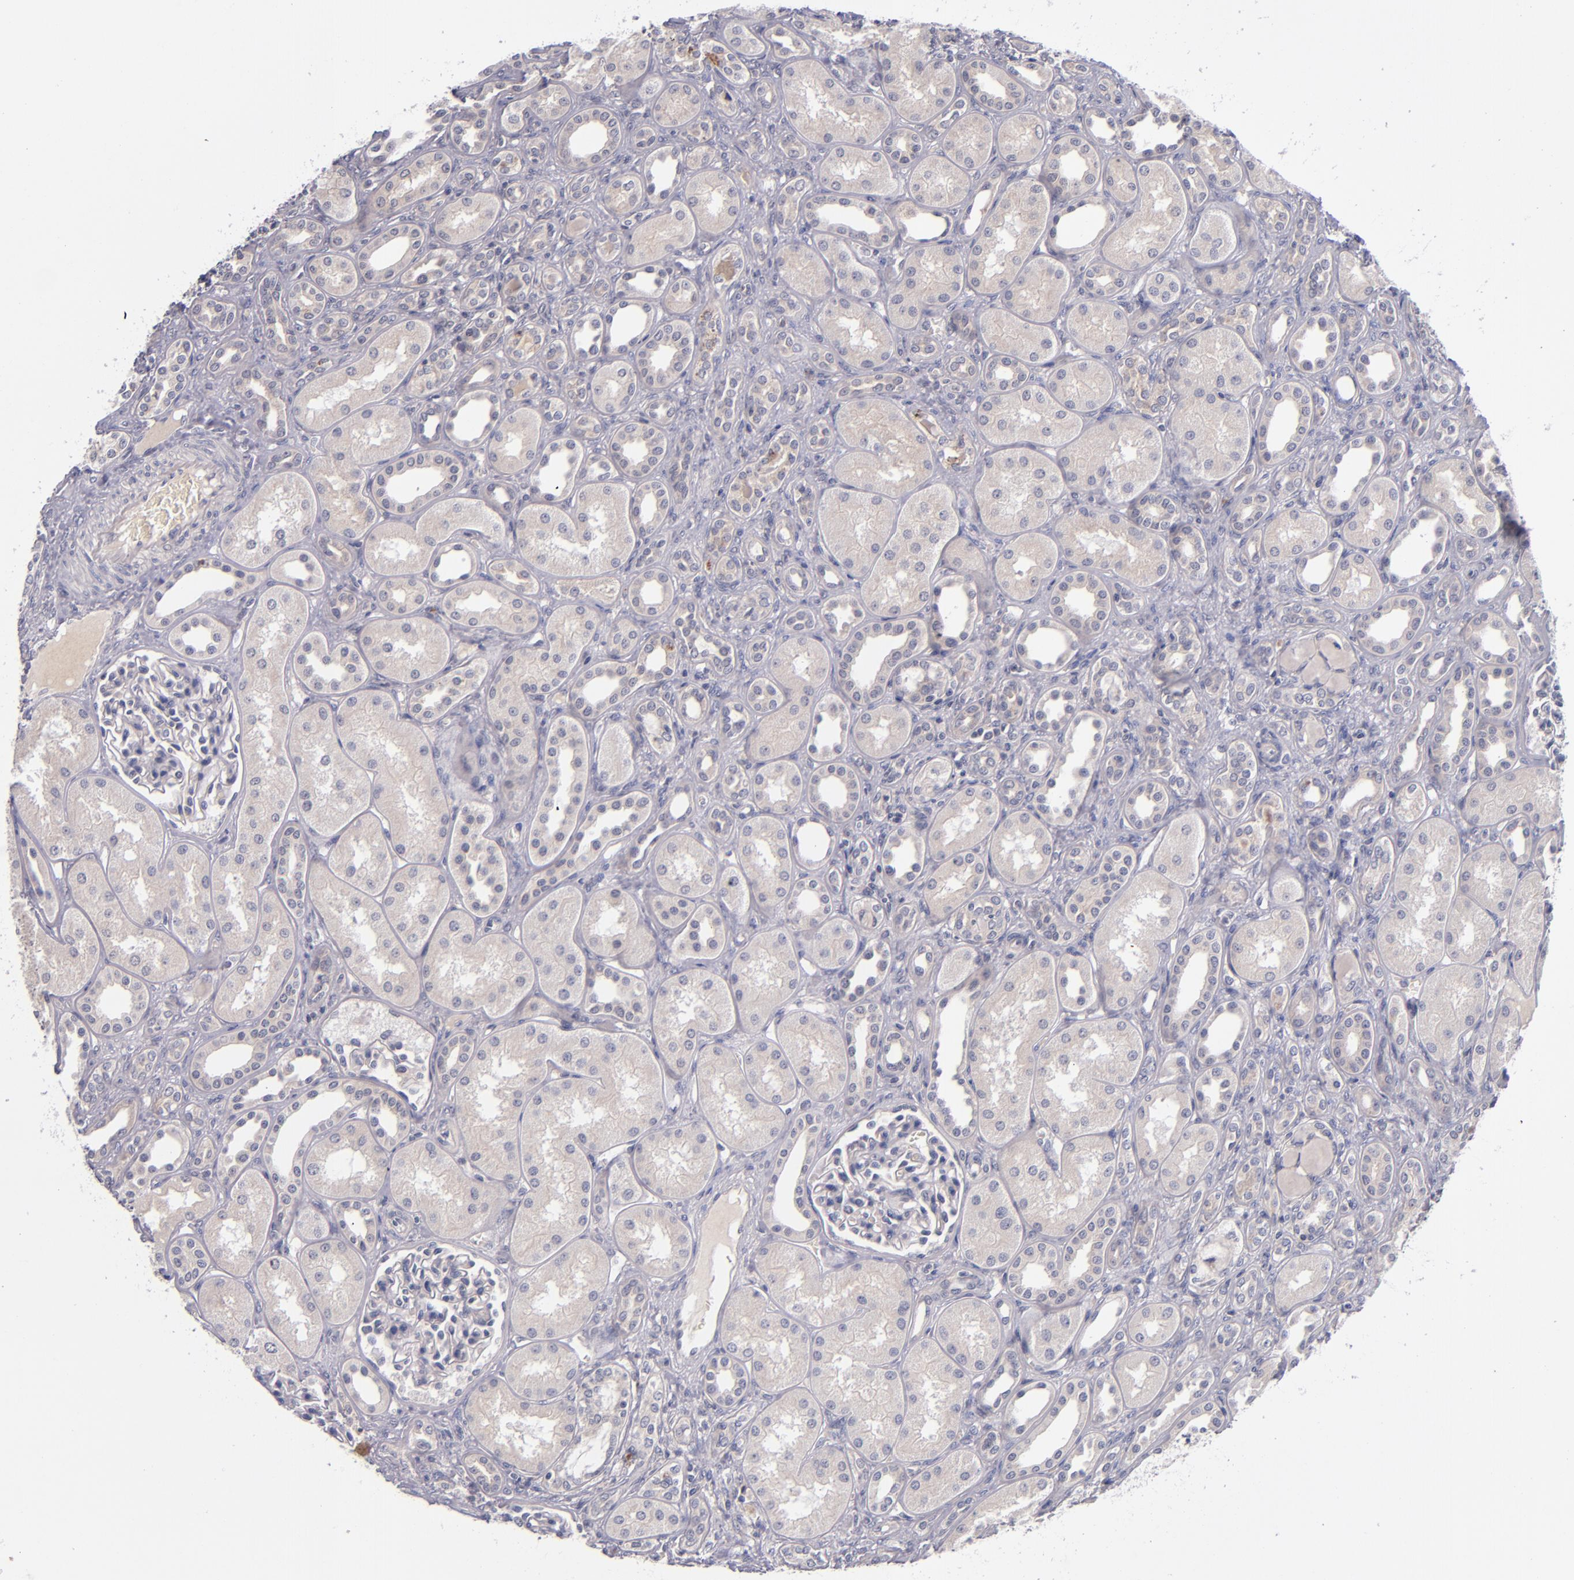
{"staining": {"intensity": "weak", "quantity": "<25%", "location": "cytoplasmic/membranous"}, "tissue": "kidney", "cell_type": "Cells in glomeruli", "image_type": "normal", "snomed": [{"axis": "morphology", "description": "Normal tissue, NOS"}, {"axis": "topography", "description": "Kidney"}], "caption": "The histopathology image shows no staining of cells in glomeruli in unremarkable kidney.", "gene": "TSC2", "patient": {"sex": "male", "age": 7}}